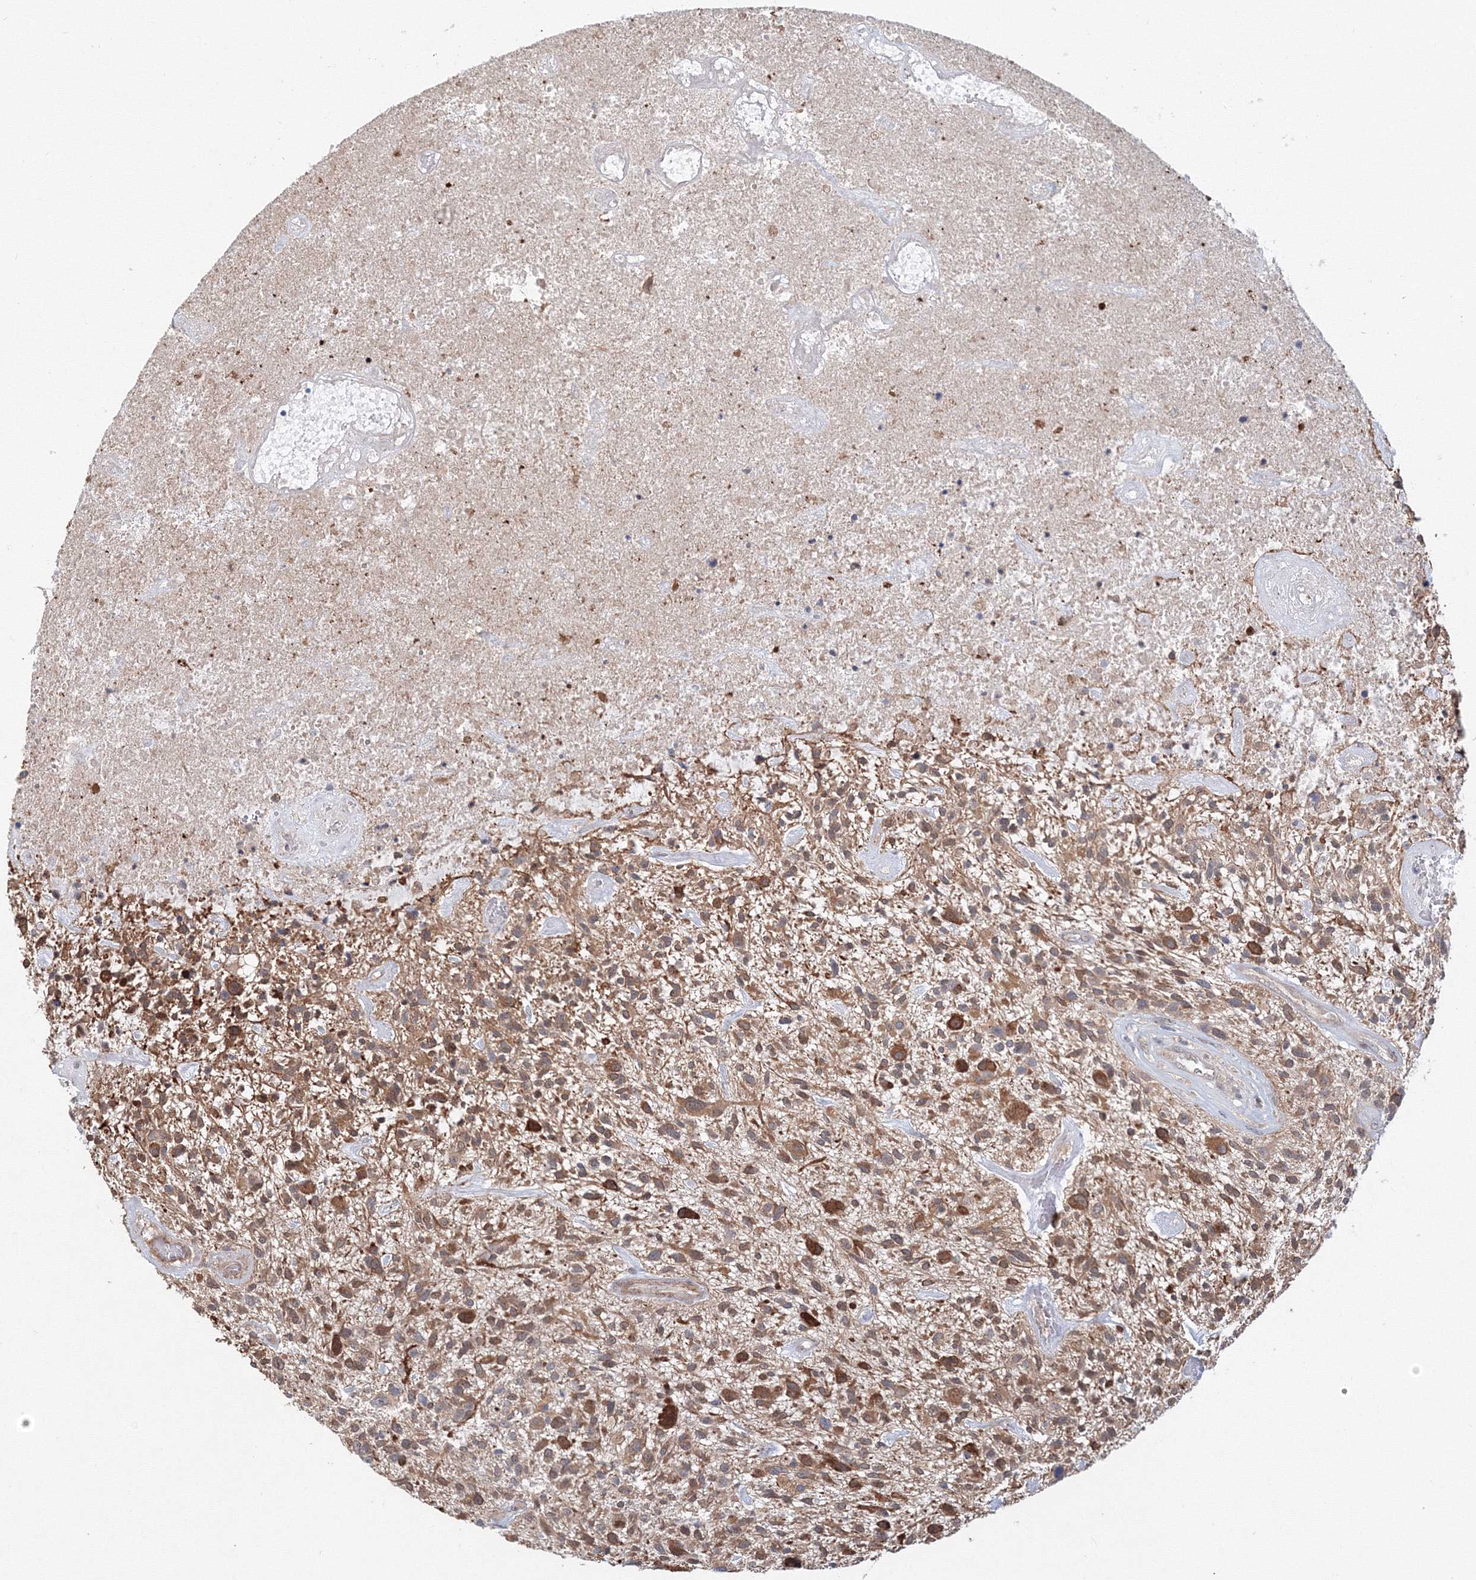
{"staining": {"intensity": "moderate", "quantity": ">75%", "location": "cytoplasmic/membranous"}, "tissue": "glioma", "cell_type": "Tumor cells", "image_type": "cancer", "snomed": [{"axis": "morphology", "description": "Glioma, malignant, High grade"}, {"axis": "topography", "description": "Brain"}], "caption": "A micrograph of malignant glioma (high-grade) stained for a protein reveals moderate cytoplasmic/membranous brown staining in tumor cells.", "gene": "ARHGAP21", "patient": {"sex": "male", "age": 47}}